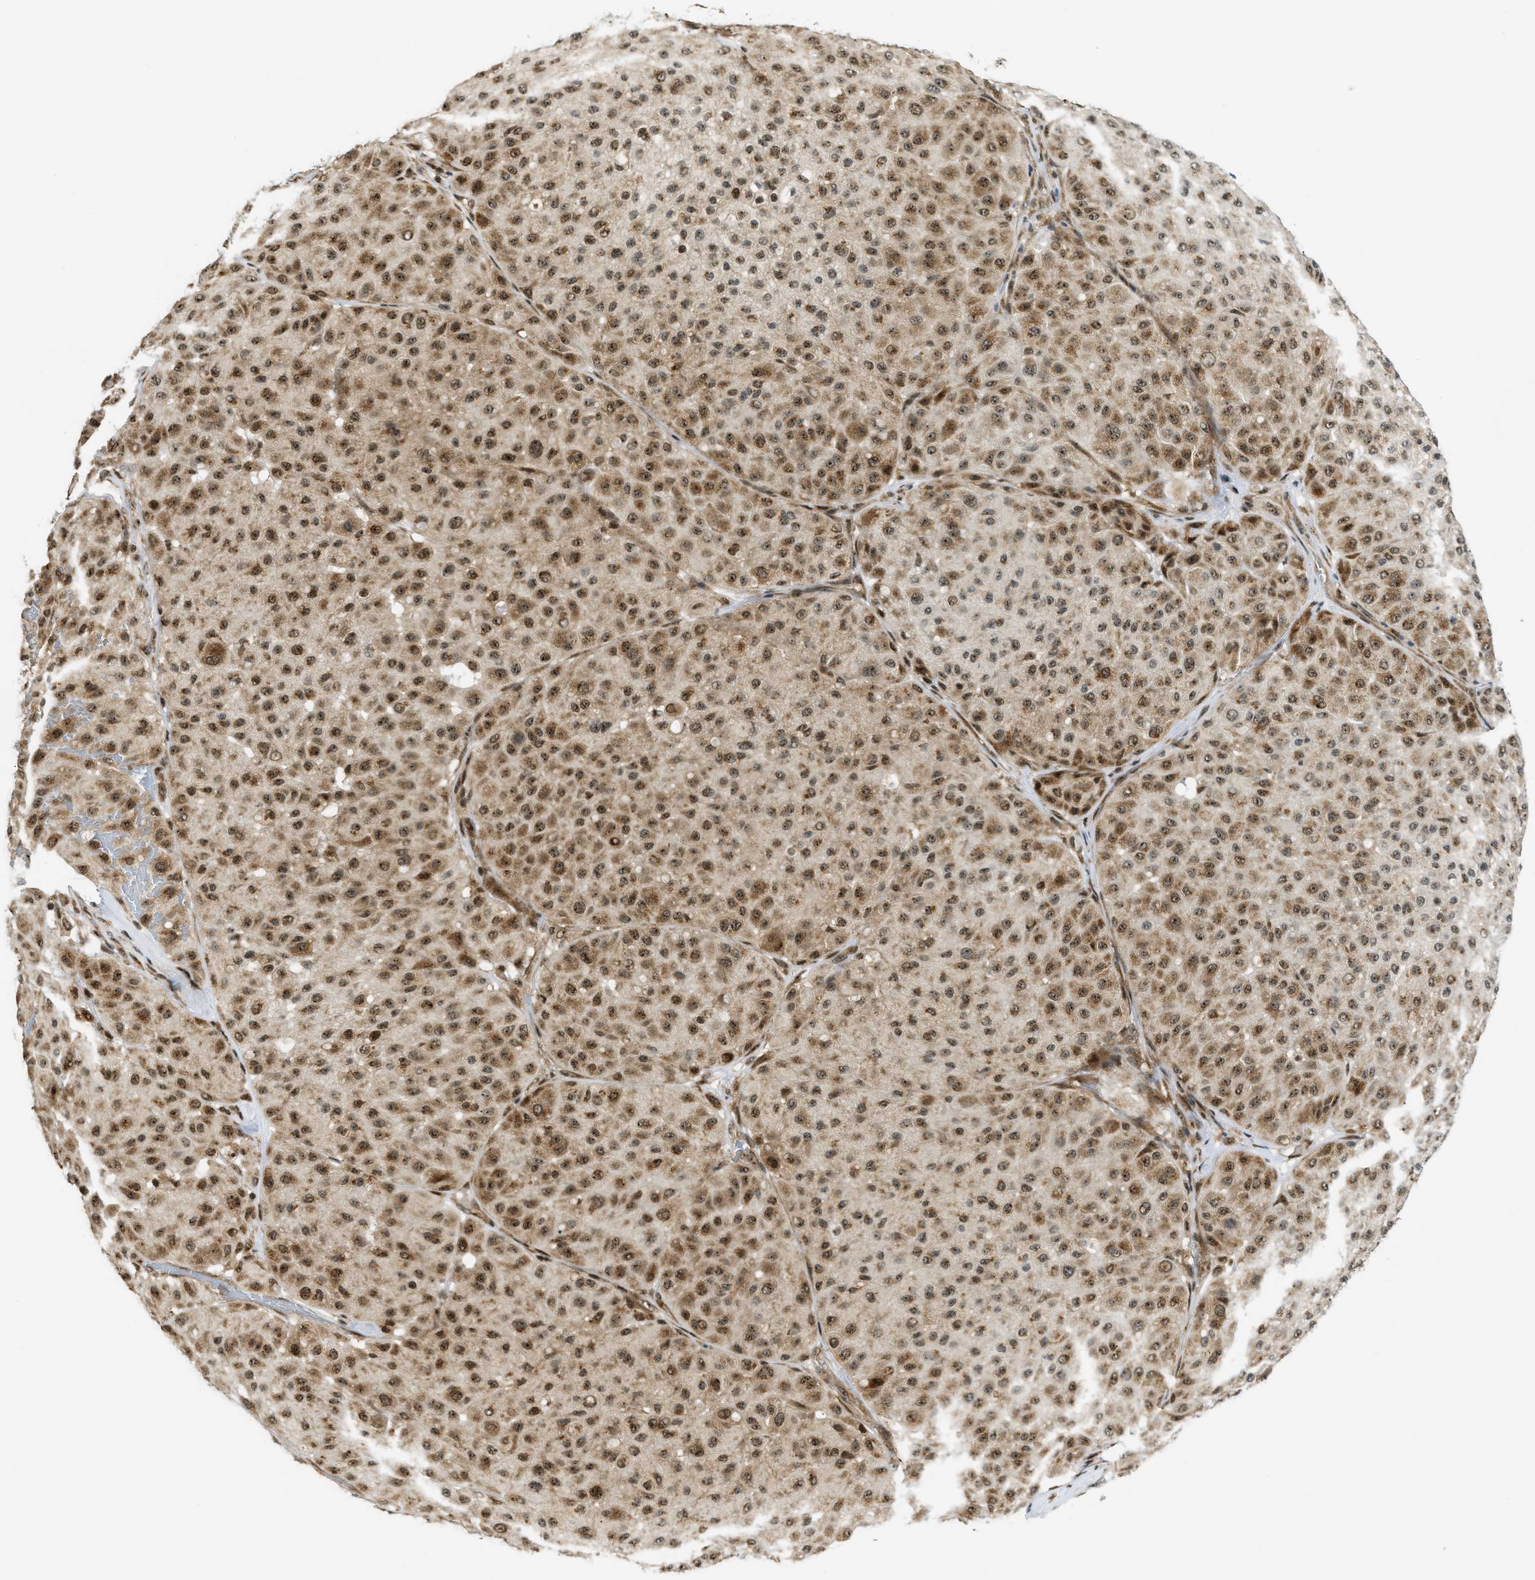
{"staining": {"intensity": "moderate", "quantity": ">75%", "location": "cytoplasmic/membranous,nuclear"}, "tissue": "melanoma", "cell_type": "Tumor cells", "image_type": "cancer", "snomed": [{"axis": "morphology", "description": "Normal tissue, NOS"}, {"axis": "morphology", "description": "Malignant melanoma, Metastatic site"}, {"axis": "topography", "description": "Skin"}], "caption": "This photomicrograph shows immunohistochemistry (IHC) staining of human melanoma, with medium moderate cytoplasmic/membranous and nuclear expression in approximately >75% of tumor cells.", "gene": "TACC1", "patient": {"sex": "male", "age": 41}}